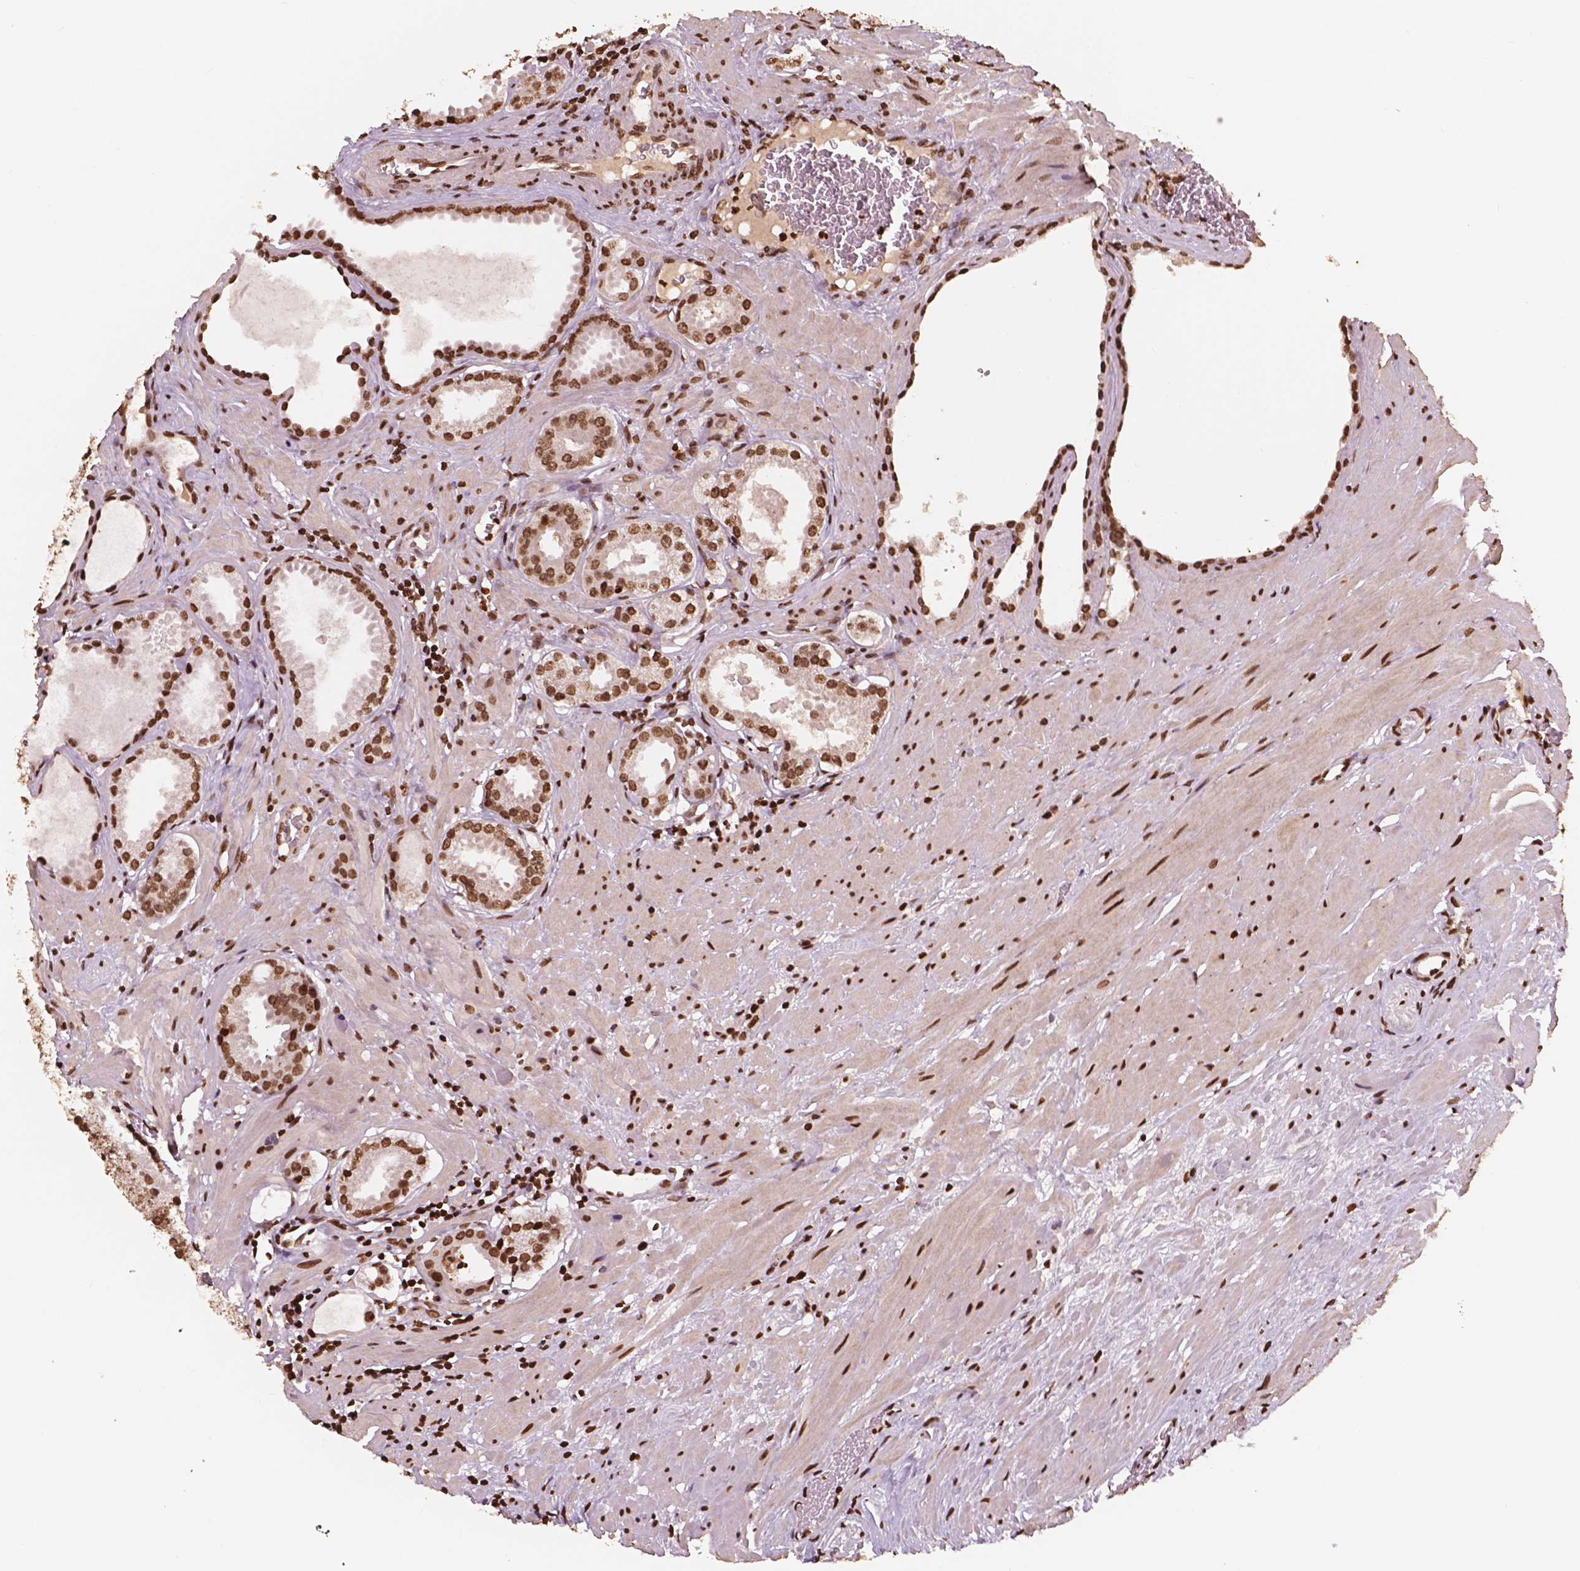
{"staining": {"intensity": "strong", "quantity": ">75%", "location": "nuclear"}, "tissue": "prostate cancer", "cell_type": "Tumor cells", "image_type": "cancer", "snomed": [{"axis": "morphology", "description": "Adenocarcinoma, NOS"}, {"axis": "morphology", "description": "Adenocarcinoma, Low grade"}, {"axis": "topography", "description": "Prostate"}], "caption": "Immunohistochemistry photomicrograph of prostate cancer (low-grade adenocarcinoma) stained for a protein (brown), which shows high levels of strong nuclear staining in about >75% of tumor cells.", "gene": "H3C7", "patient": {"sex": "male", "age": 64}}